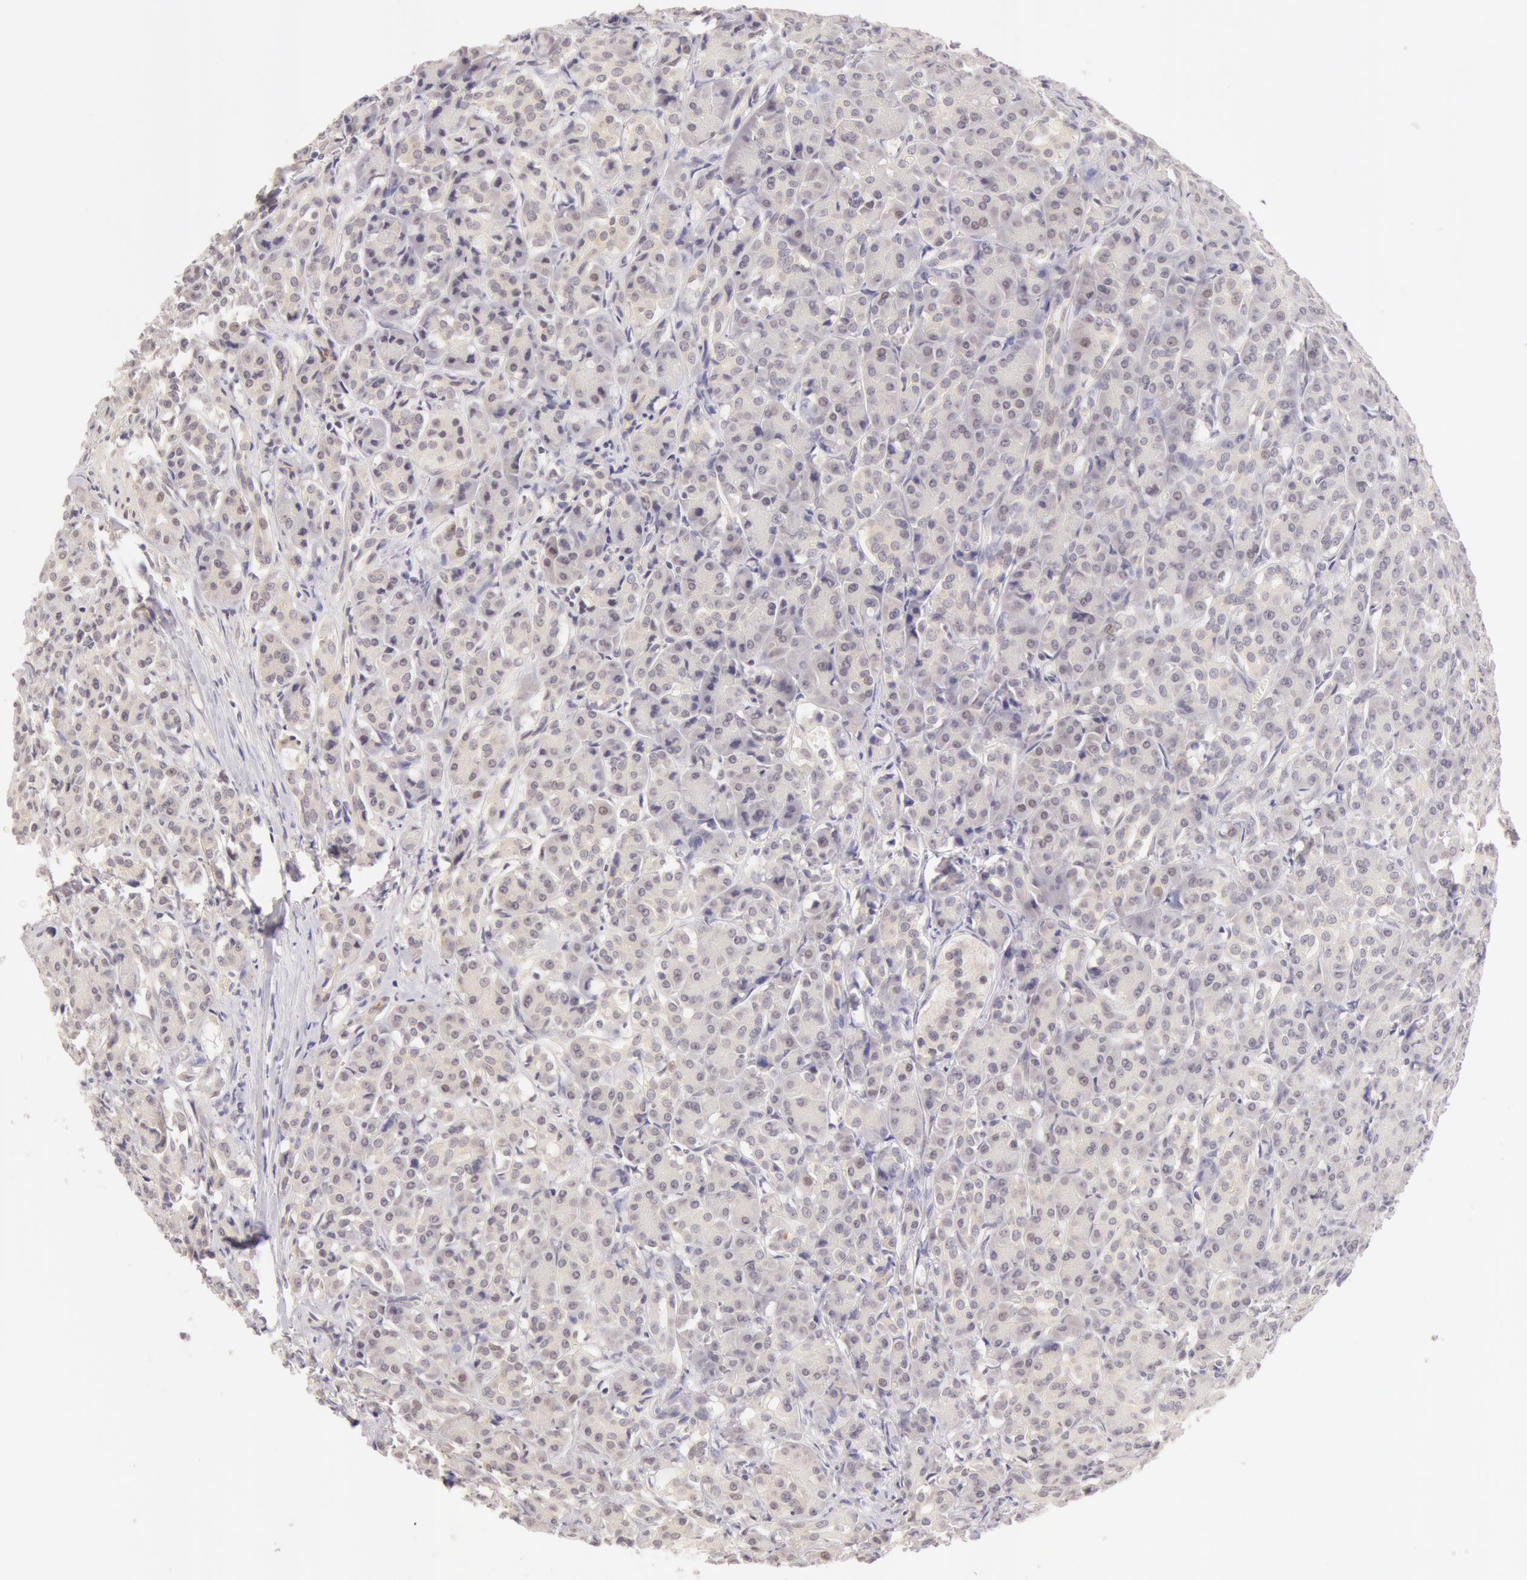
{"staining": {"intensity": "negative", "quantity": "none", "location": "none"}, "tissue": "pancreas", "cell_type": "Exocrine glandular cells", "image_type": "normal", "snomed": [{"axis": "morphology", "description": "Normal tissue, NOS"}, {"axis": "topography", "description": "Lymph node"}, {"axis": "topography", "description": "Pancreas"}], "caption": "An immunohistochemistry photomicrograph of benign pancreas is shown. There is no staining in exocrine glandular cells of pancreas. Brightfield microscopy of immunohistochemistry (IHC) stained with DAB (3,3'-diaminobenzidine) (brown) and hematoxylin (blue), captured at high magnification.", "gene": "ZNF597", "patient": {"sex": "male", "age": 59}}